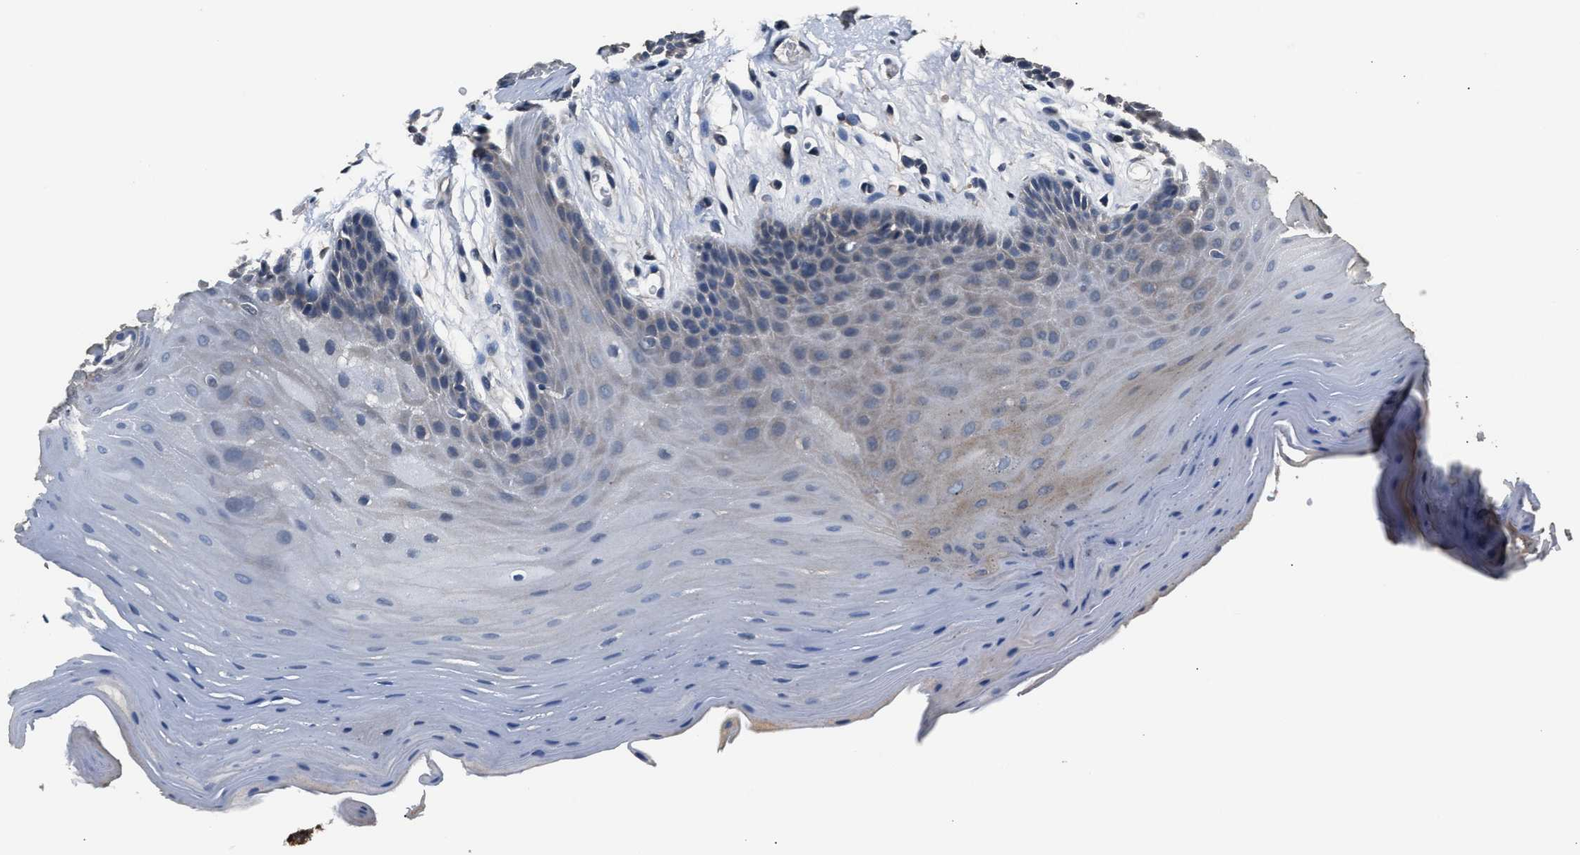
{"staining": {"intensity": "weak", "quantity": "<25%", "location": "cytoplasmic/membranous"}, "tissue": "oral mucosa", "cell_type": "Squamous epithelial cells", "image_type": "normal", "snomed": [{"axis": "morphology", "description": "Normal tissue, NOS"}, {"axis": "morphology", "description": "Squamous cell carcinoma, NOS"}, {"axis": "topography", "description": "Oral tissue"}, {"axis": "topography", "description": "Head-Neck"}], "caption": "Squamous epithelial cells are negative for brown protein staining in normal oral mucosa. Brightfield microscopy of immunohistochemistry (IHC) stained with DAB (3,3'-diaminobenzidine) (brown) and hematoxylin (blue), captured at high magnification.", "gene": "ABCC9", "patient": {"sex": "male", "age": 71}}